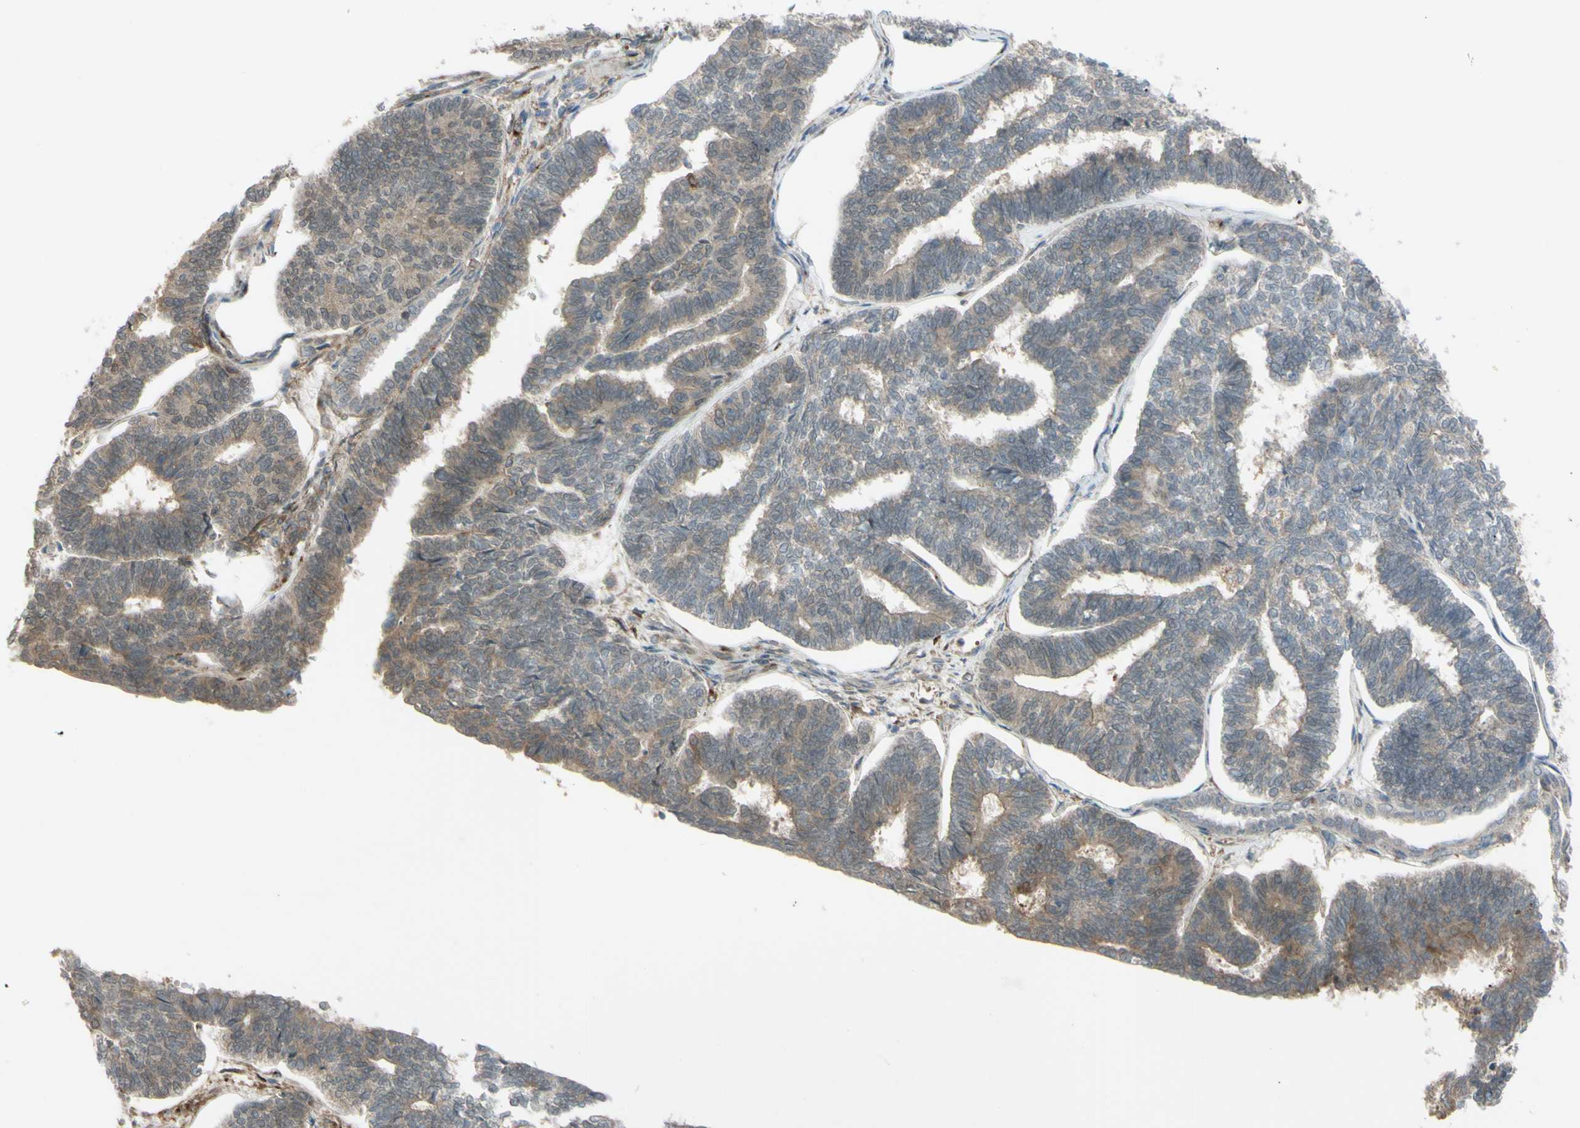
{"staining": {"intensity": "weak", "quantity": "25%-75%", "location": "cytoplasmic/membranous,nuclear"}, "tissue": "endometrial cancer", "cell_type": "Tumor cells", "image_type": "cancer", "snomed": [{"axis": "morphology", "description": "Adenocarcinoma, NOS"}, {"axis": "topography", "description": "Endometrium"}], "caption": "High-power microscopy captured an immunohistochemistry photomicrograph of endometrial adenocarcinoma, revealing weak cytoplasmic/membranous and nuclear expression in approximately 25%-75% of tumor cells.", "gene": "FLII", "patient": {"sex": "female", "age": 70}}